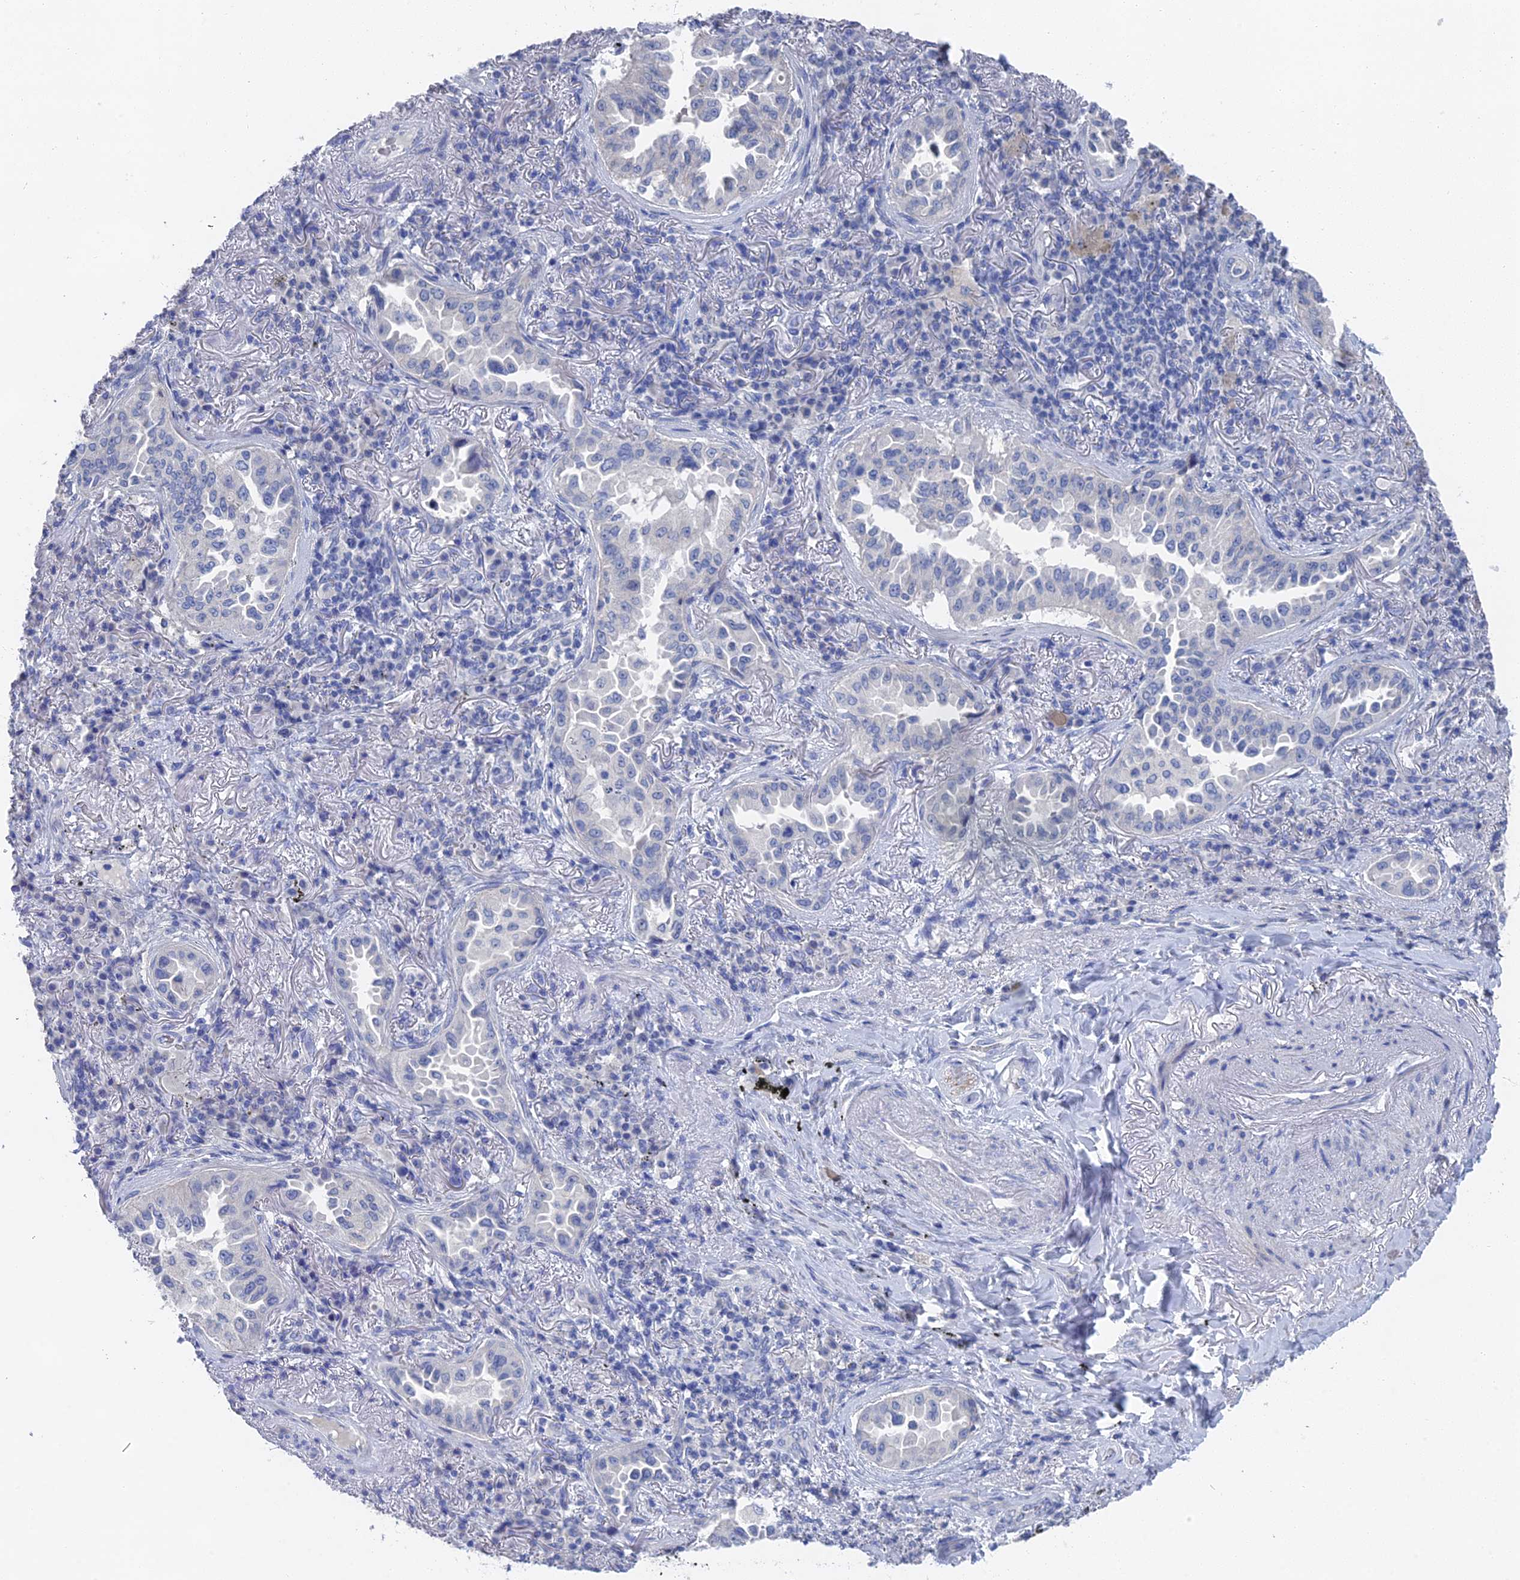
{"staining": {"intensity": "negative", "quantity": "none", "location": "none"}, "tissue": "lung cancer", "cell_type": "Tumor cells", "image_type": "cancer", "snomed": [{"axis": "morphology", "description": "Adenocarcinoma, NOS"}, {"axis": "topography", "description": "Lung"}], "caption": "High magnification brightfield microscopy of lung cancer stained with DAB (3,3'-diaminobenzidine) (brown) and counterstained with hematoxylin (blue): tumor cells show no significant positivity.", "gene": "GFAP", "patient": {"sex": "female", "age": 69}}